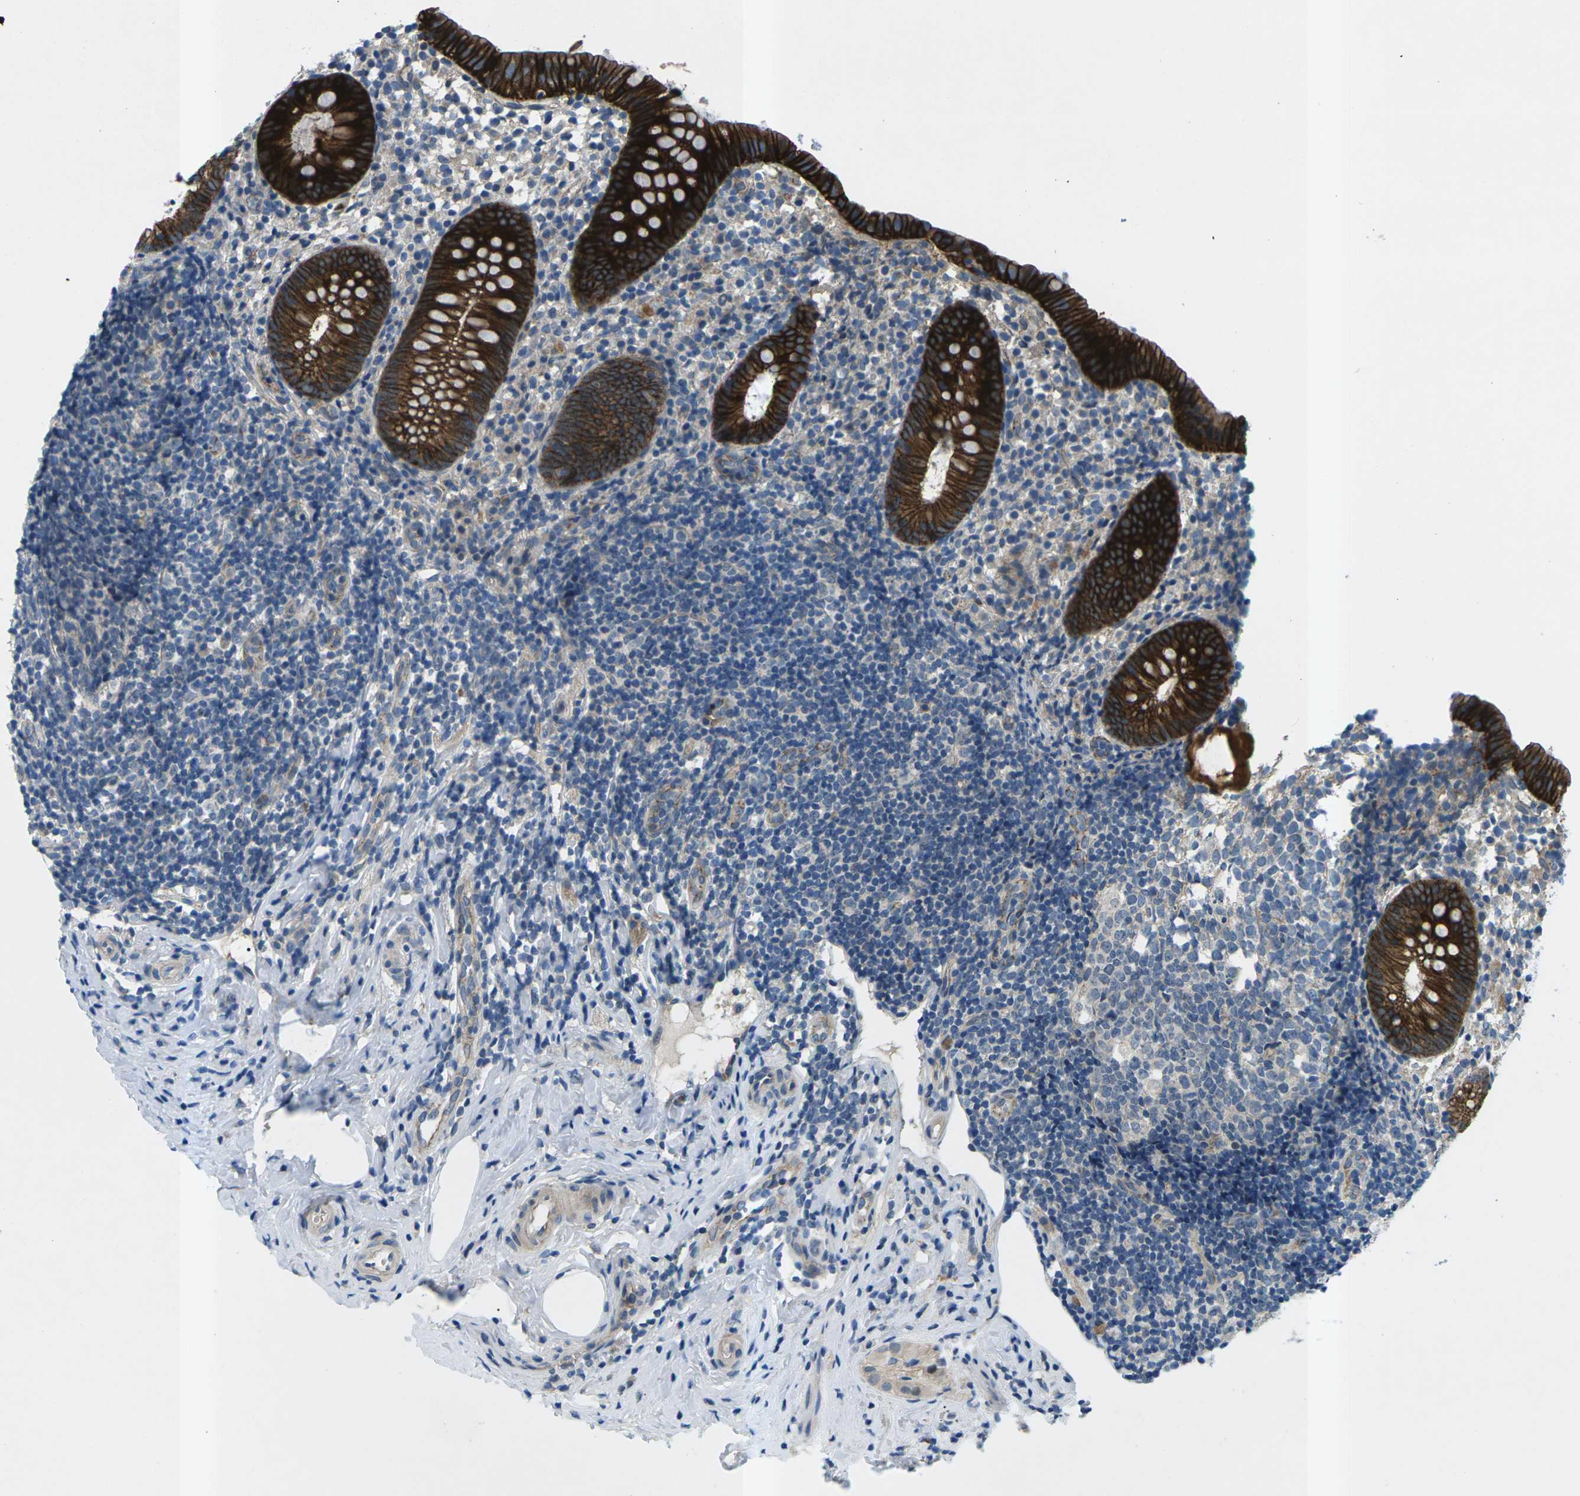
{"staining": {"intensity": "strong", "quantity": ">75%", "location": "cytoplasmic/membranous"}, "tissue": "appendix", "cell_type": "Glandular cells", "image_type": "normal", "snomed": [{"axis": "morphology", "description": "Normal tissue, NOS"}, {"axis": "topography", "description": "Appendix"}], "caption": "Immunohistochemical staining of unremarkable human appendix shows strong cytoplasmic/membranous protein expression in about >75% of glandular cells.", "gene": "CTNND1", "patient": {"sex": "female", "age": 20}}